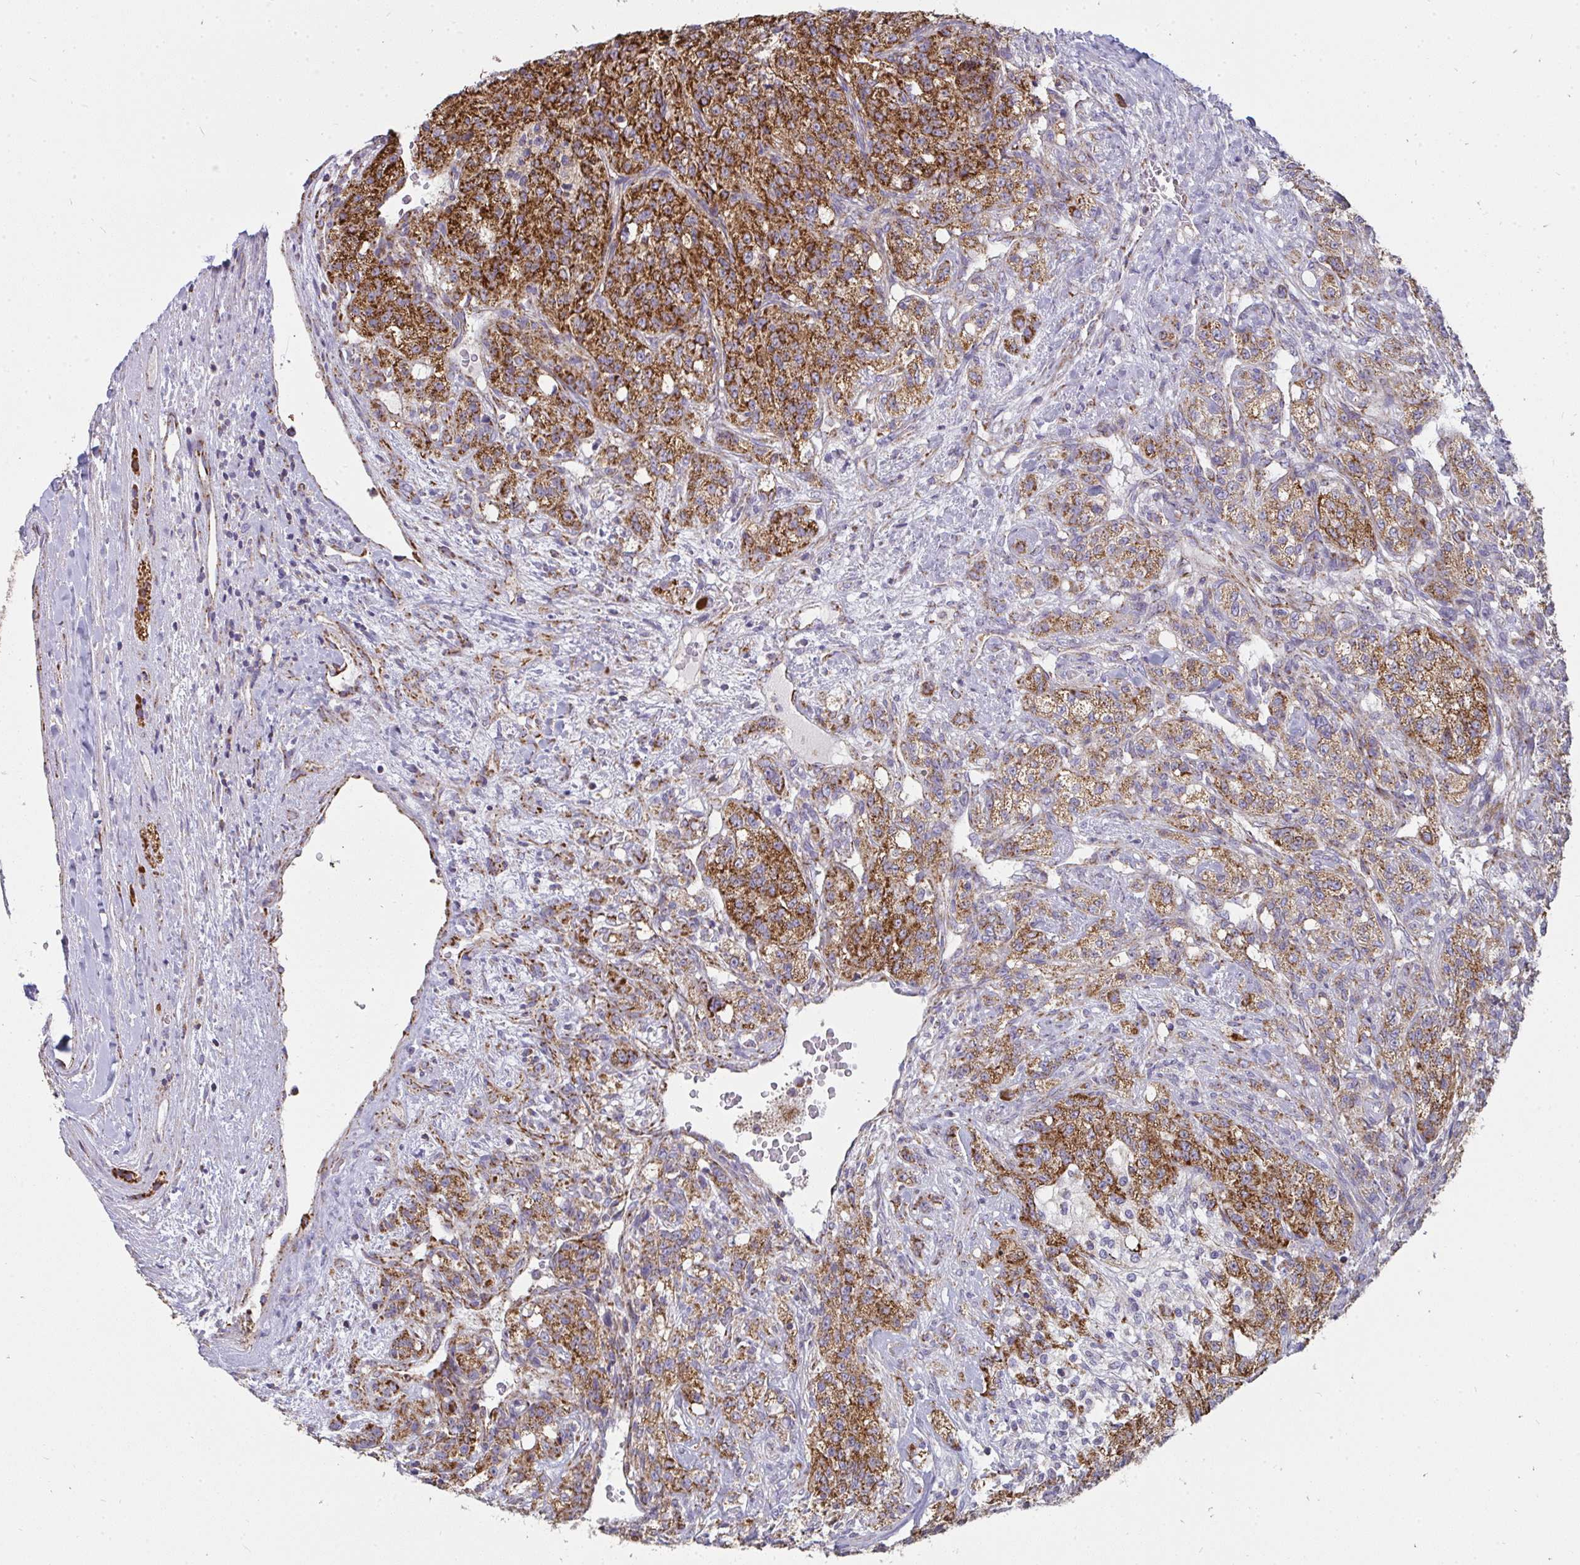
{"staining": {"intensity": "strong", "quantity": ">75%", "location": "cytoplasmic/membranous"}, "tissue": "renal cancer", "cell_type": "Tumor cells", "image_type": "cancer", "snomed": [{"axis": "morphology", "description": "Adenocarcinoma, NOS"}, {"axis": "topography", "description": "Kidney"}], "caption": "DAB (3,3'-diaminobenzidine) immunohistochemical staining of adenocarcinoma (renal) shows strong cytoplasmic/membranous protein expression in about >75% of tumor cells. (Stains: DAB (3,3'-diaminobenzidine) in brown, nuclei in blue, Microscopy: brightfield microscopy at high magnification).", "gene": "FAHD1", "patient": {"sex": "female", "age": 63}}